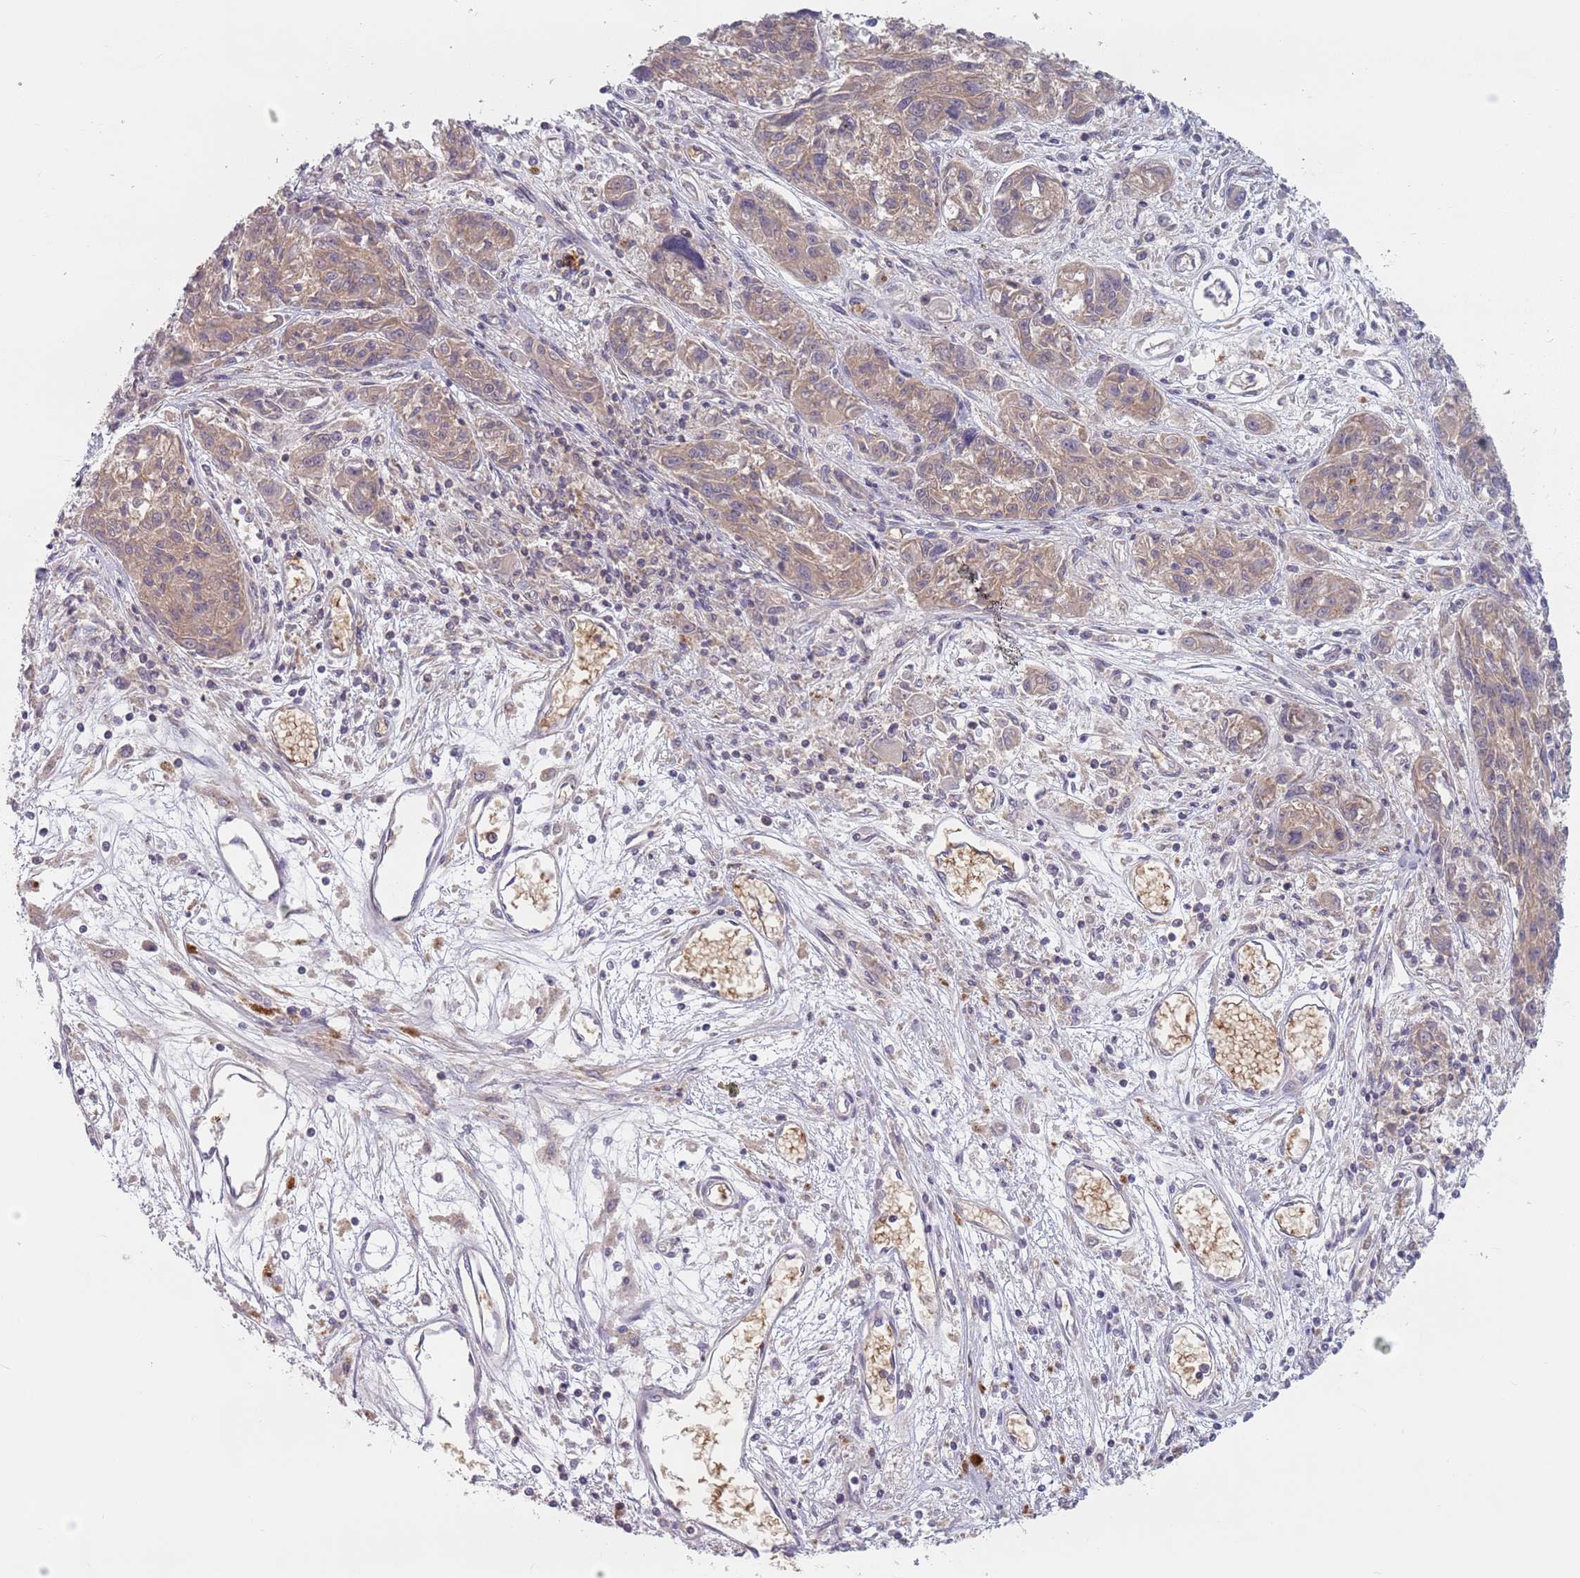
{"staining": {"intensity": "weak", "quantity": "25%-75%", "location": "cytoplasmic/membranous"}, "tissue": "melanoma", "cell_type": "Tumor cells", "image_type": "cancer", "snomed": [{"axis": "morphology", "description": "Malignant melanoma, NOS"}, {"axis": "topography", "description": "Skin"}], "caption": "This is an image of immunohistochemistry (IHC) staining of melanoma, which shows weak staining in the cytoplasmic/membranous of tumor cells.", "gene": "ASB13", "patient": {"sex": "male", "age": 53}}